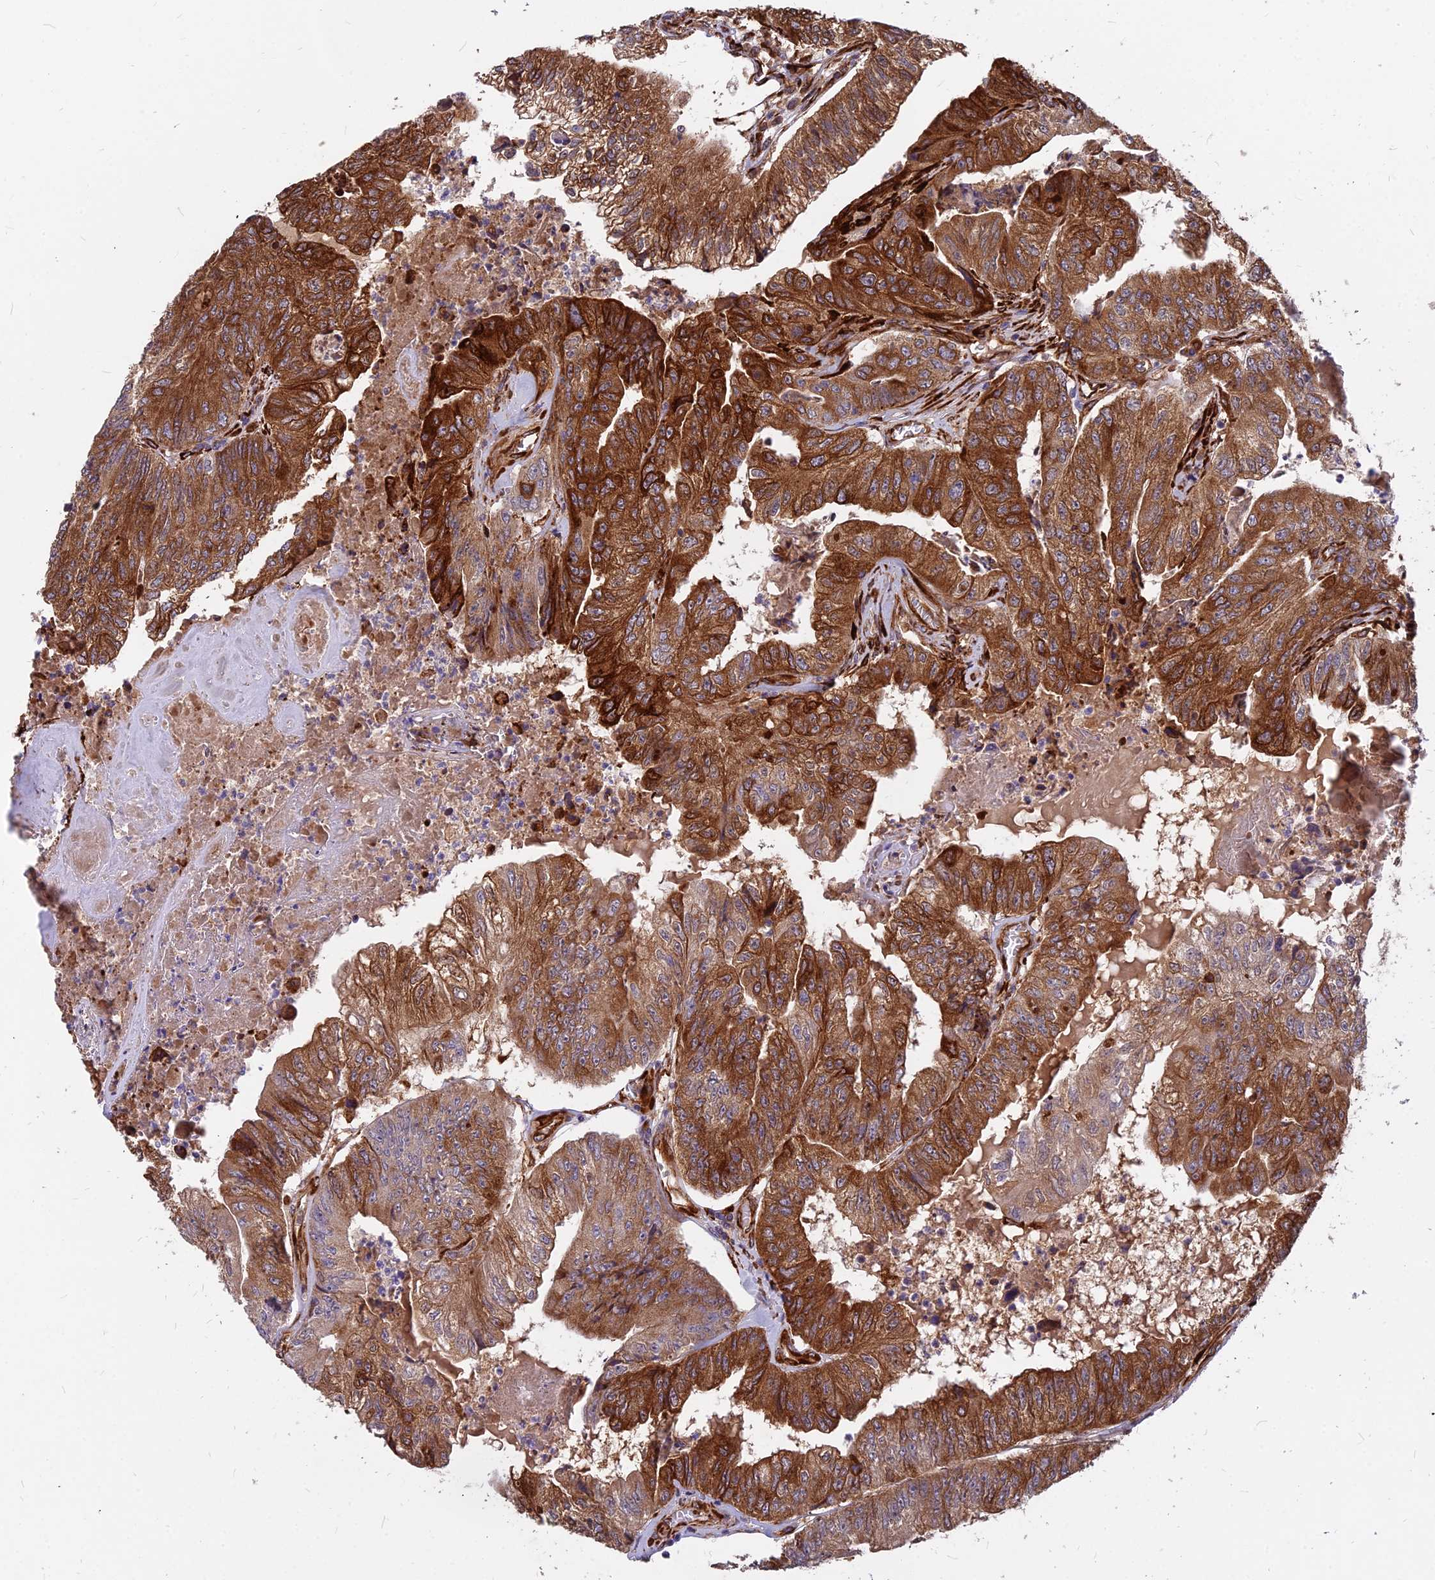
{"staining": {"intensity": "strong", "quantity": ">75%", "location": "cytoplasmic/membranous"}, "tissue": "colorectal cancer", "cell_type": "Tumor cells", "image_type": "cancer", "snomed": [{"axis": "morphology", "description": "Adenocarcinoma, NOS"}, {"axis": "topography", "description": "Colon"}], "caption": "A brown stain highlights strong cytoplasmic/membranous staining of a protein in human colorectal cancer (adenocarcinoma) tumor cells. The staining was performed using DAB (3,3'-diaminobenzidine) to visualize the protein expression in brown, while the nuclei were stained in blue with hematoxylin (Magnification: 20x).", "gene": "NDUFAF7", "patient": {"sex": "female", "age": 67}}